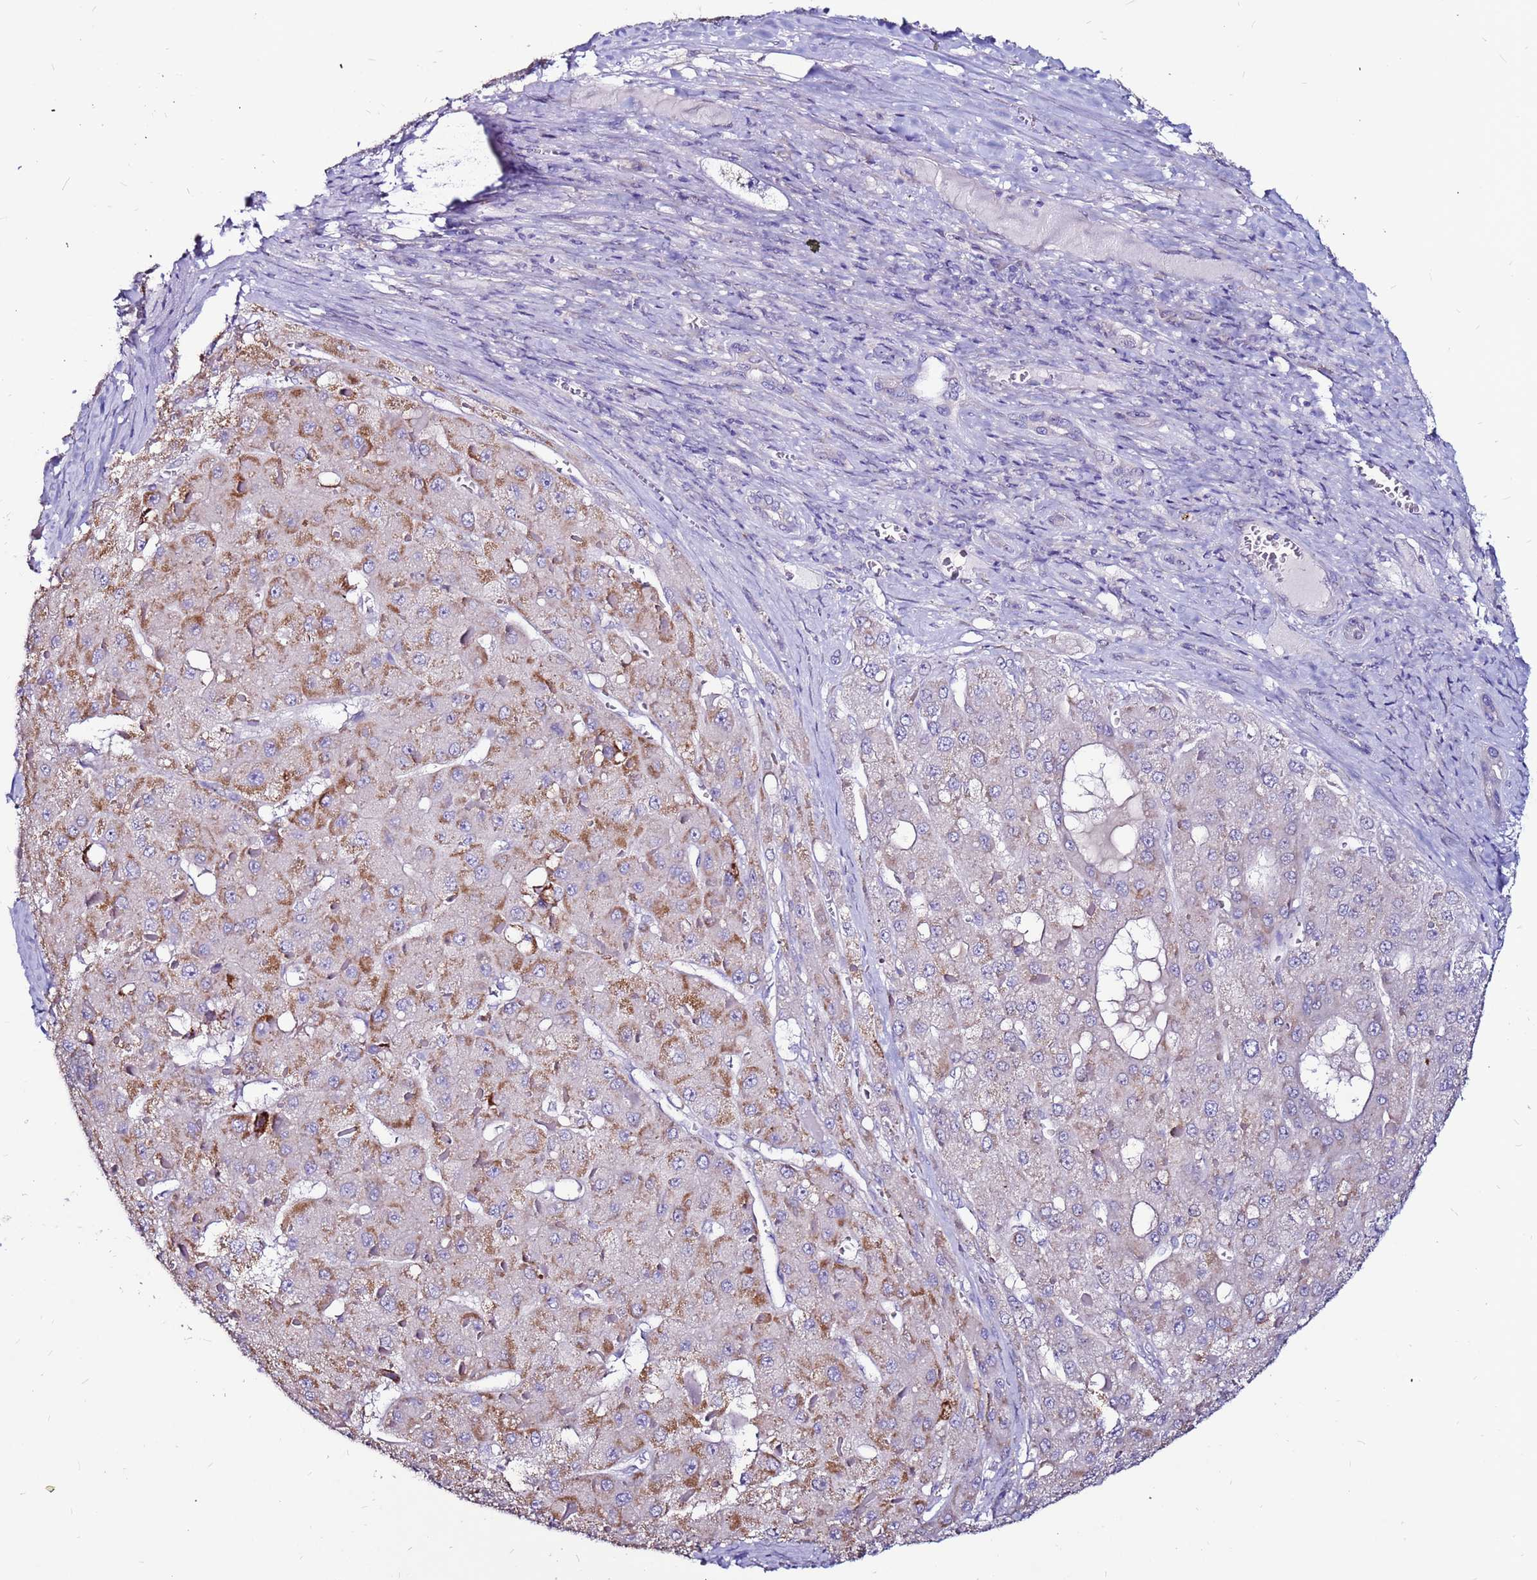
{"staining": {"intensity": "moderate", "quantity": "25%-75%", "location": "cytoplasmic/membranous"}, "tissue": "liver cancer", "cell_type": "Tumor cells", "image_type": "cancer", "snomed": [{"axis": "morphology", "description": "Carcinoma, Hepatocellular, NOS"}, {"axis": "topography", "description": "Liver"}], "caption": "Liver cancer stained with a brown dye shows moderate cytoplasmic/membranous positive staining in about 25%-75% of tumor cells.", "gene": "SLC44A3", "patient": {"sex": "female", "age": 73}}